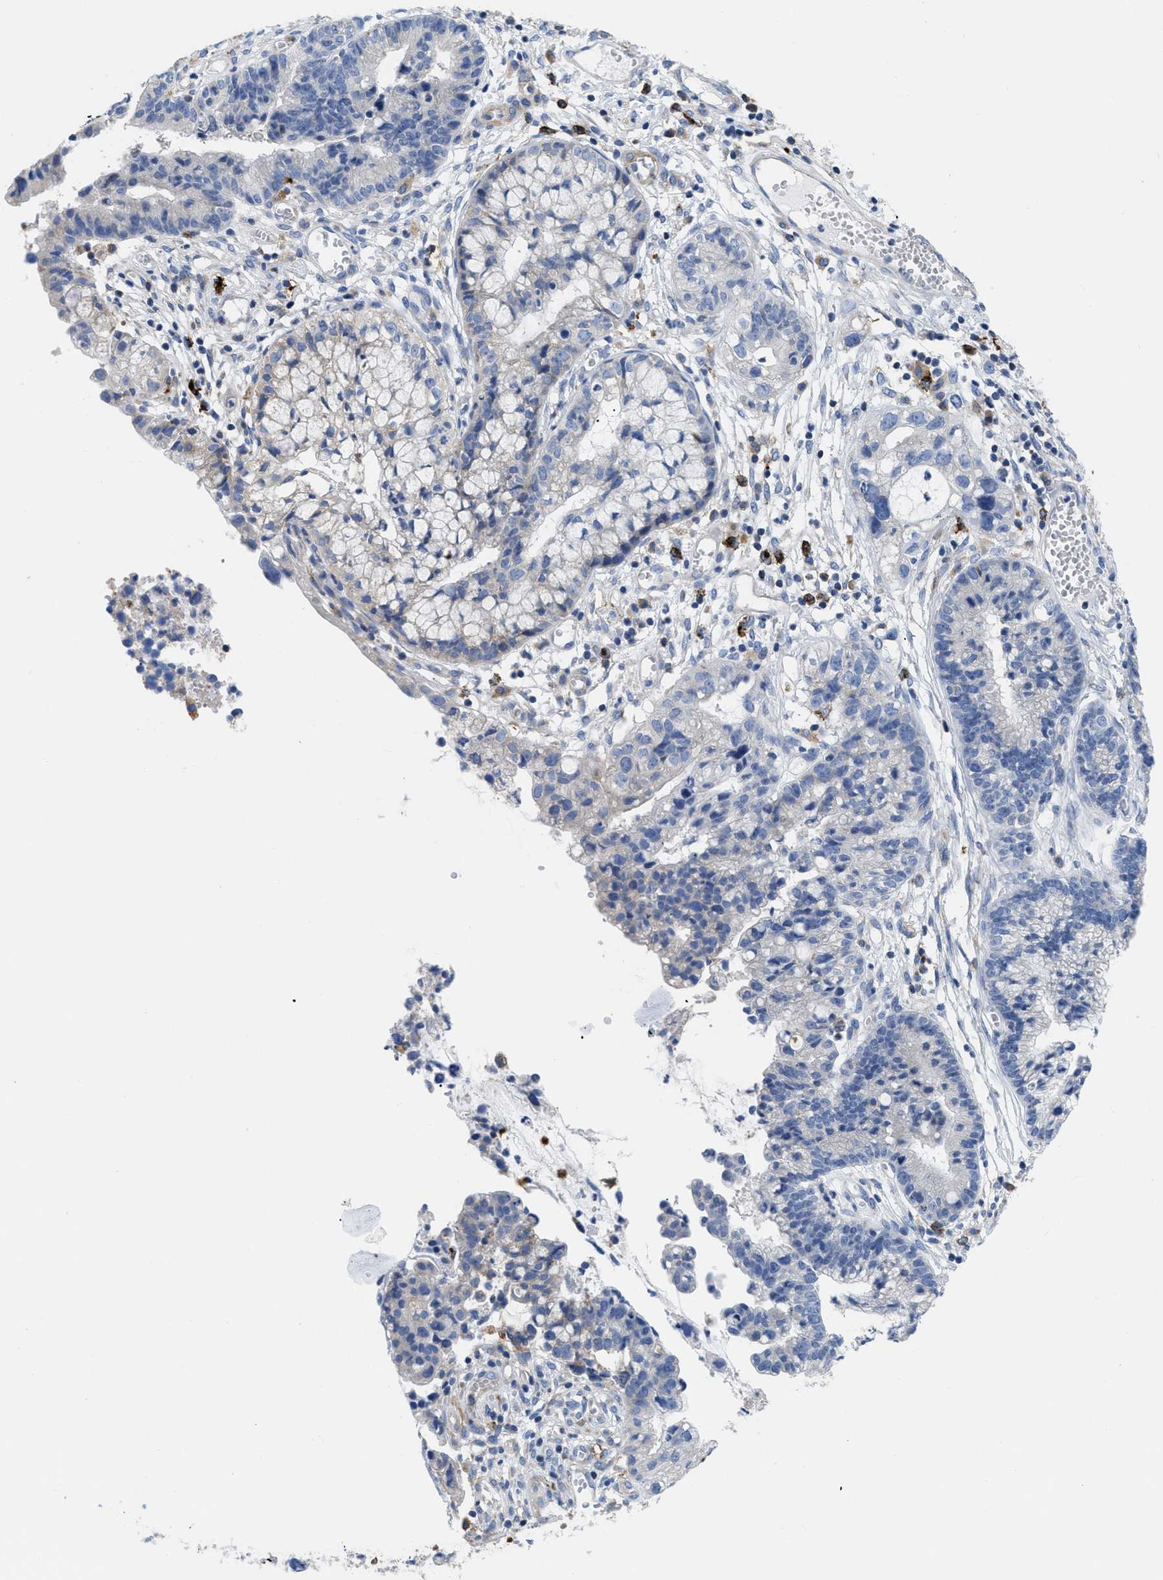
{"staining": {"intensity": "negative", "quantity": "none", "location": "none"}, "tissue": "cervical cancer", "cell_type": "Tumor cells", "image_type": "cancer", "snomed": [{"axis": "morphology", "description": "Adenocarcinoma, NOS"}, {"axis": "topography", "description": "Cervix"}], "caption": "An IHC histopathology image of cervical cancer is shown. There is no staining in tumor cells of cervical cancer.", "gene": "HLA-DPA1", "patient": {"sex": "female", "age": 44}}